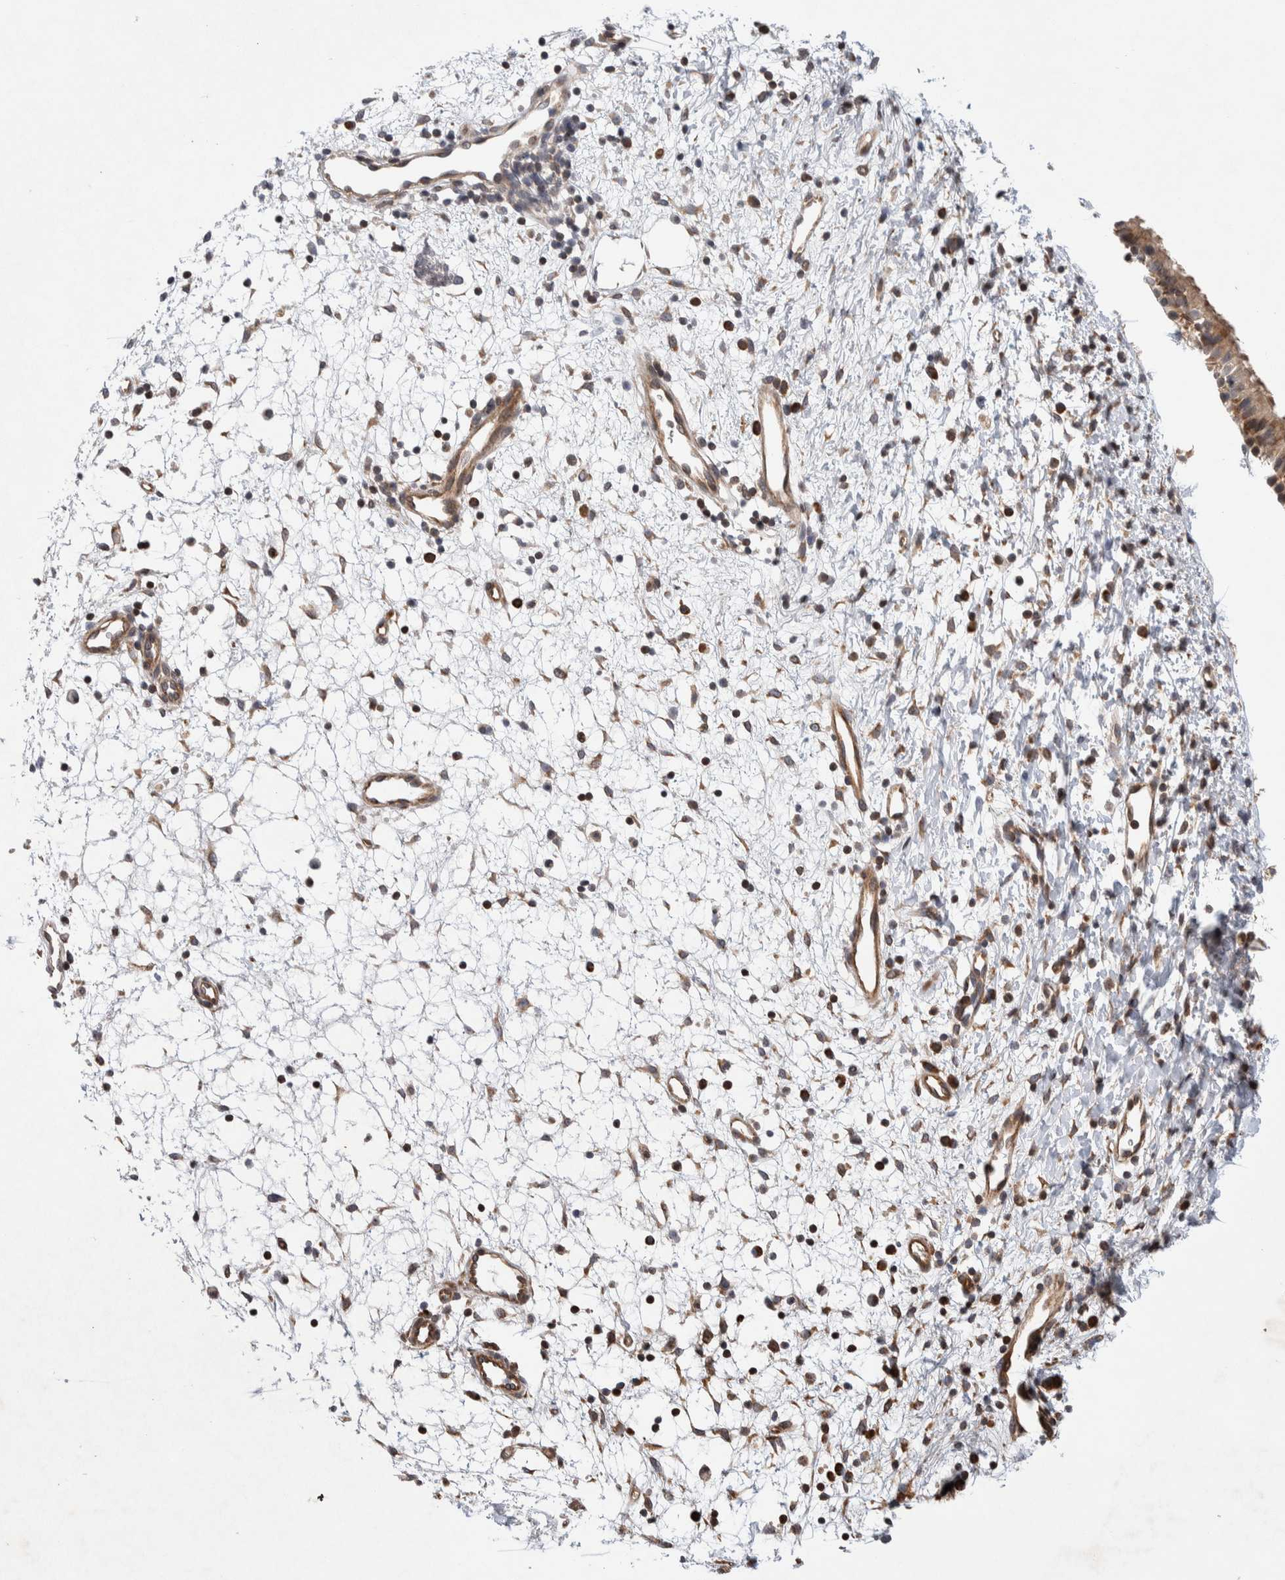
{"staining": {"intensity": "weak", "quantity": ">75%", "location": "cytoplasmic/membranous"}, "tissue": "nasopharynx", "cell_type": "Respiratory epithelial cells", "image_type": "normal", "snomed": [{"axis": "morphology", "description": "Normal tissue, NOS"}, {"axis": "topography", "description": "Nasopharynx"}], "caption": "An IHC photomicrograph of unremarkable tissue is shown. Protein staining in brown shows weak cytoplasmic/membranous positivity in nasopharynx within respiratory epithelial cells.", "gene": "LZTS1", "patient": {"sex": "male", "age": 22}}